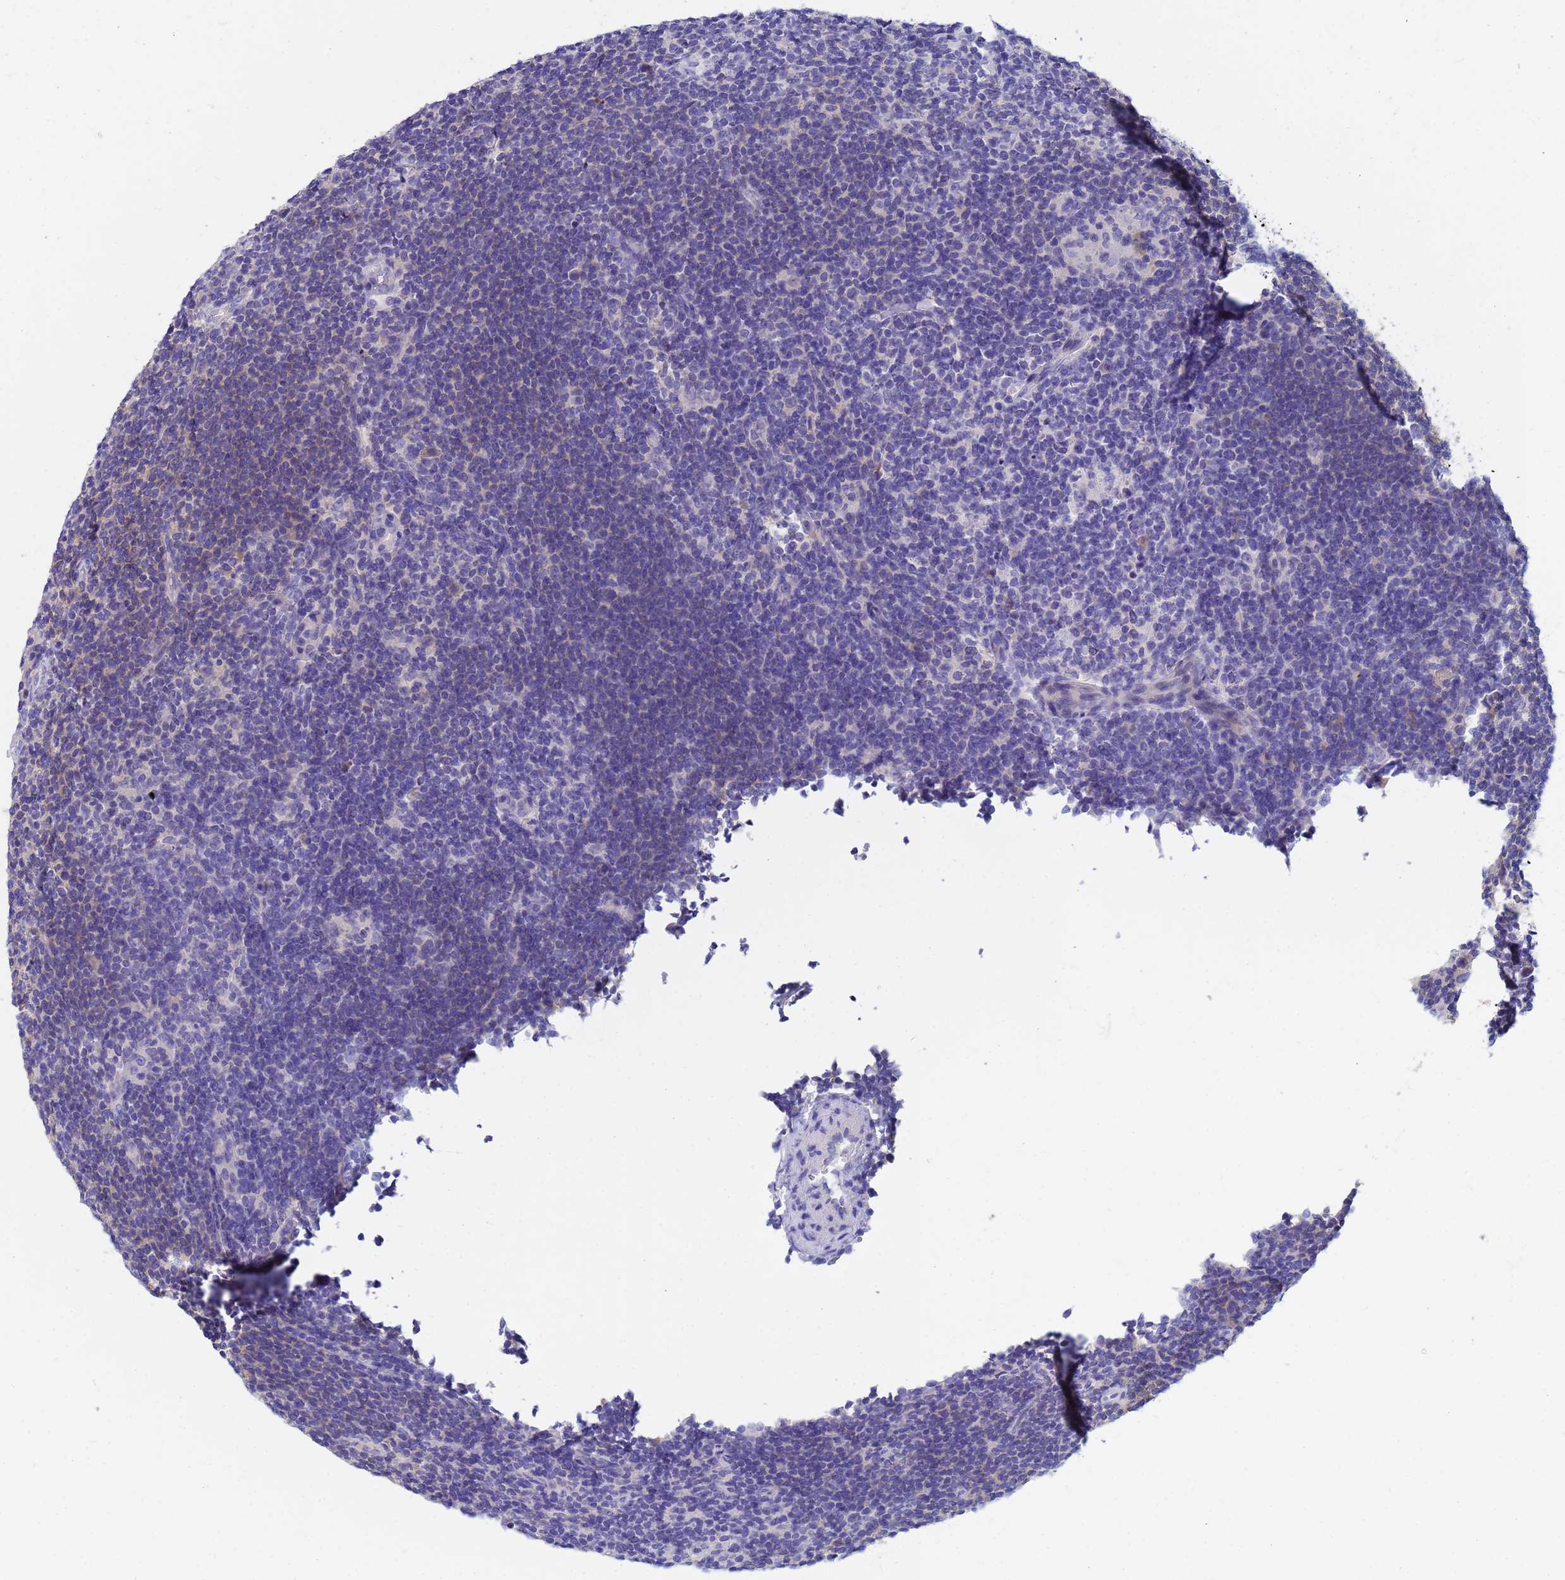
{"staining": {"intensity": "negative", "quantity": "none", "location": "none"}, "tissue": "lymphoma", "cell_type": "Tumor cells", "image_type": "cancer", "snomed": [{"axis": "morphology", "description": "Hodgkin's disease, NOS"}, {"axis": "topography", "description": "Lymph node"}], "caption": "IHC photomicrograph of neoplastic tissue: human lymphoma stained with DAB (3,3'-diaminobenzidine) demonstrates no significant protein staining in tumor cells.", "gene": "UBE2O", "patient": {"sex": "female", "age": 57}}